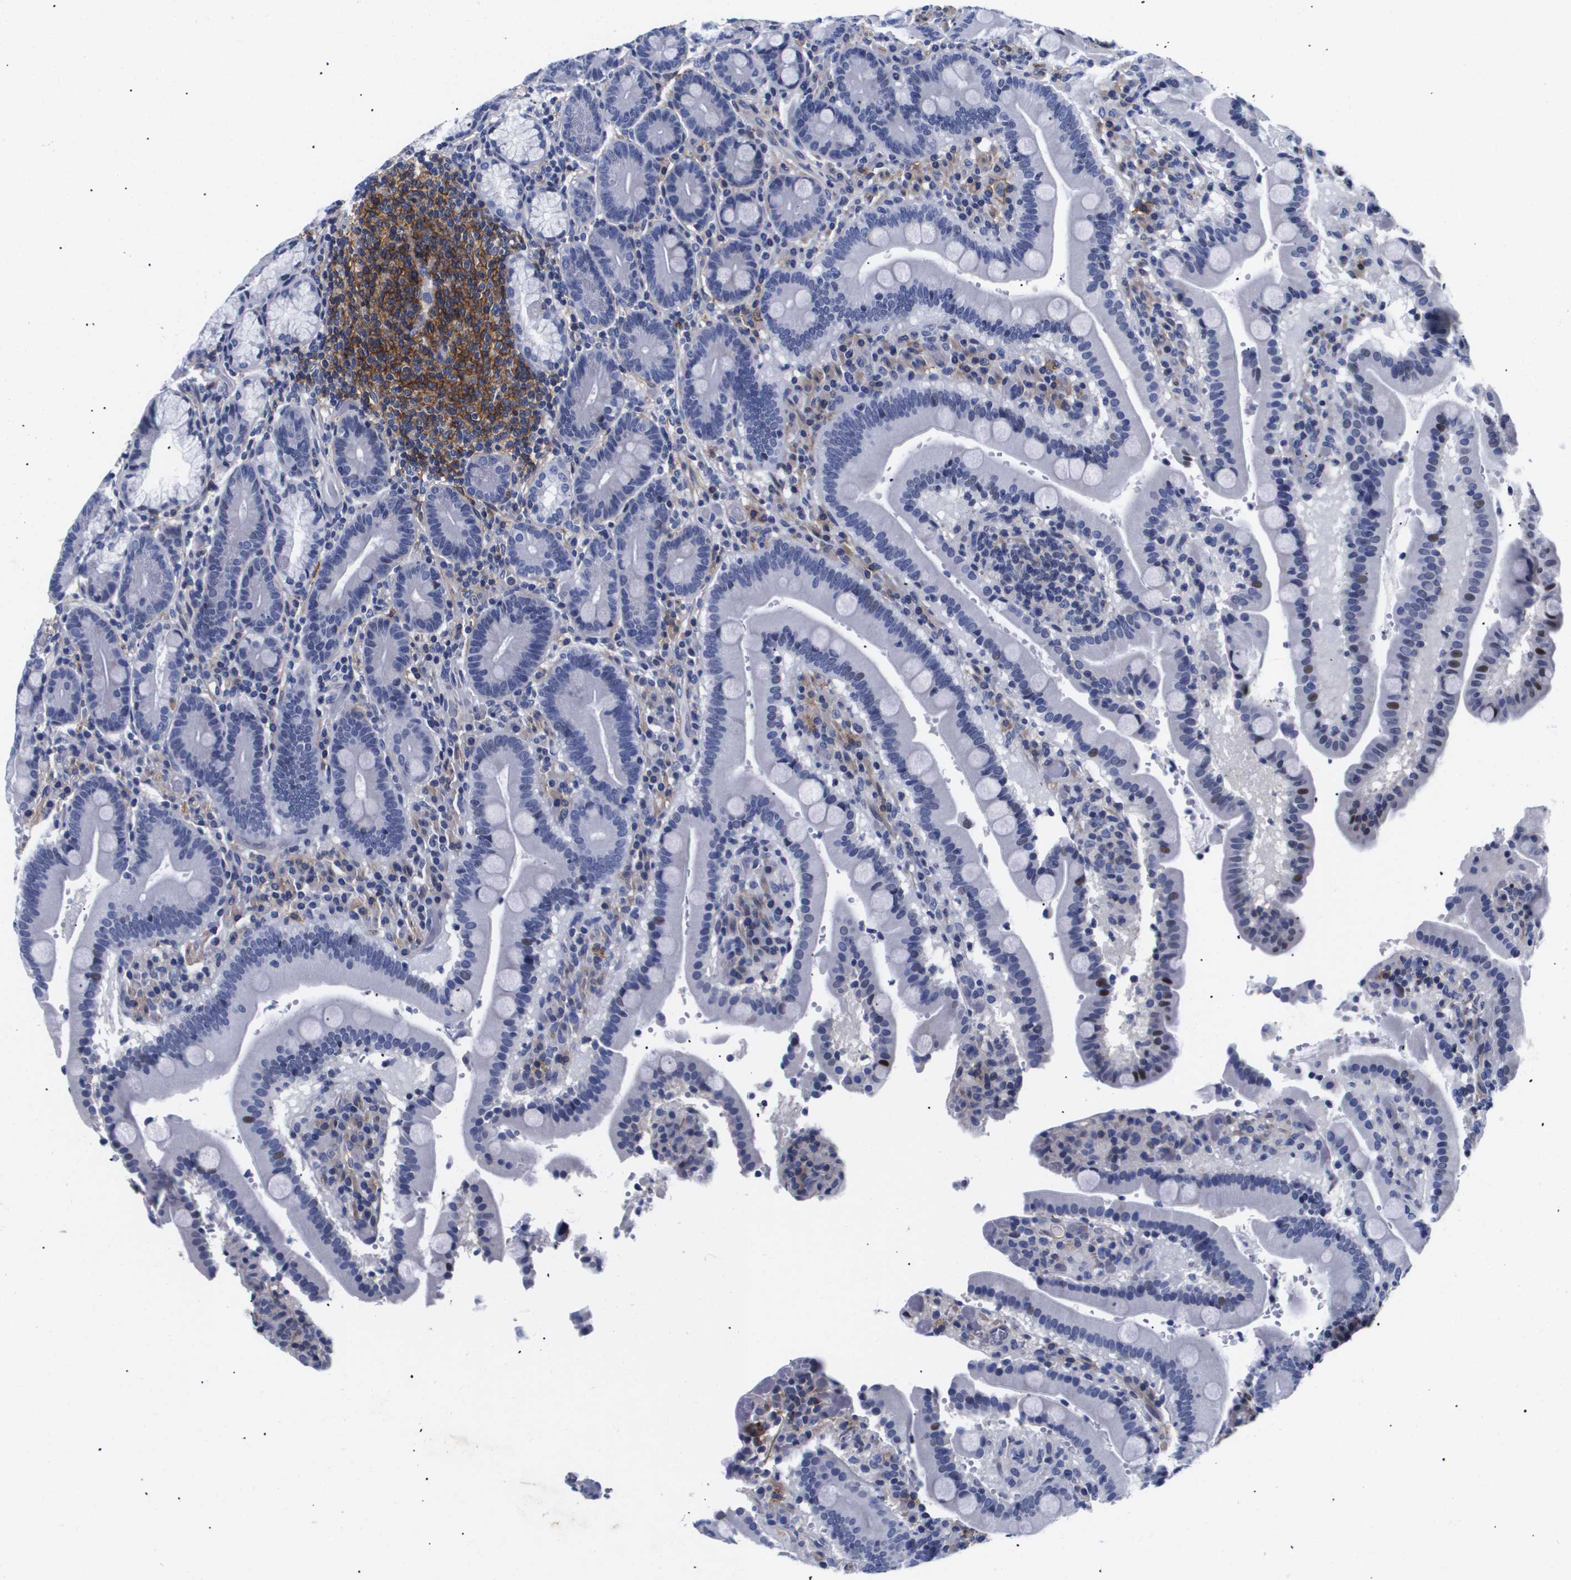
{"staining": {"intensity": "negative", "quantity": "none", "location": "none"}, "tissue": "duodenum", "cell_type": "Glandular cells", "image_type": "normal", "snomed": [{"axis": "morphology", "description": "Normal tissue, NOS"}, {"axis": "topography", "description": "Small intestine, NOS"}], "caption": "An image of duodenum stained for a protein displays no brown staining in glandular cells.", "gene": "SHD", "patient": {"sex": "female", "age": 71}}